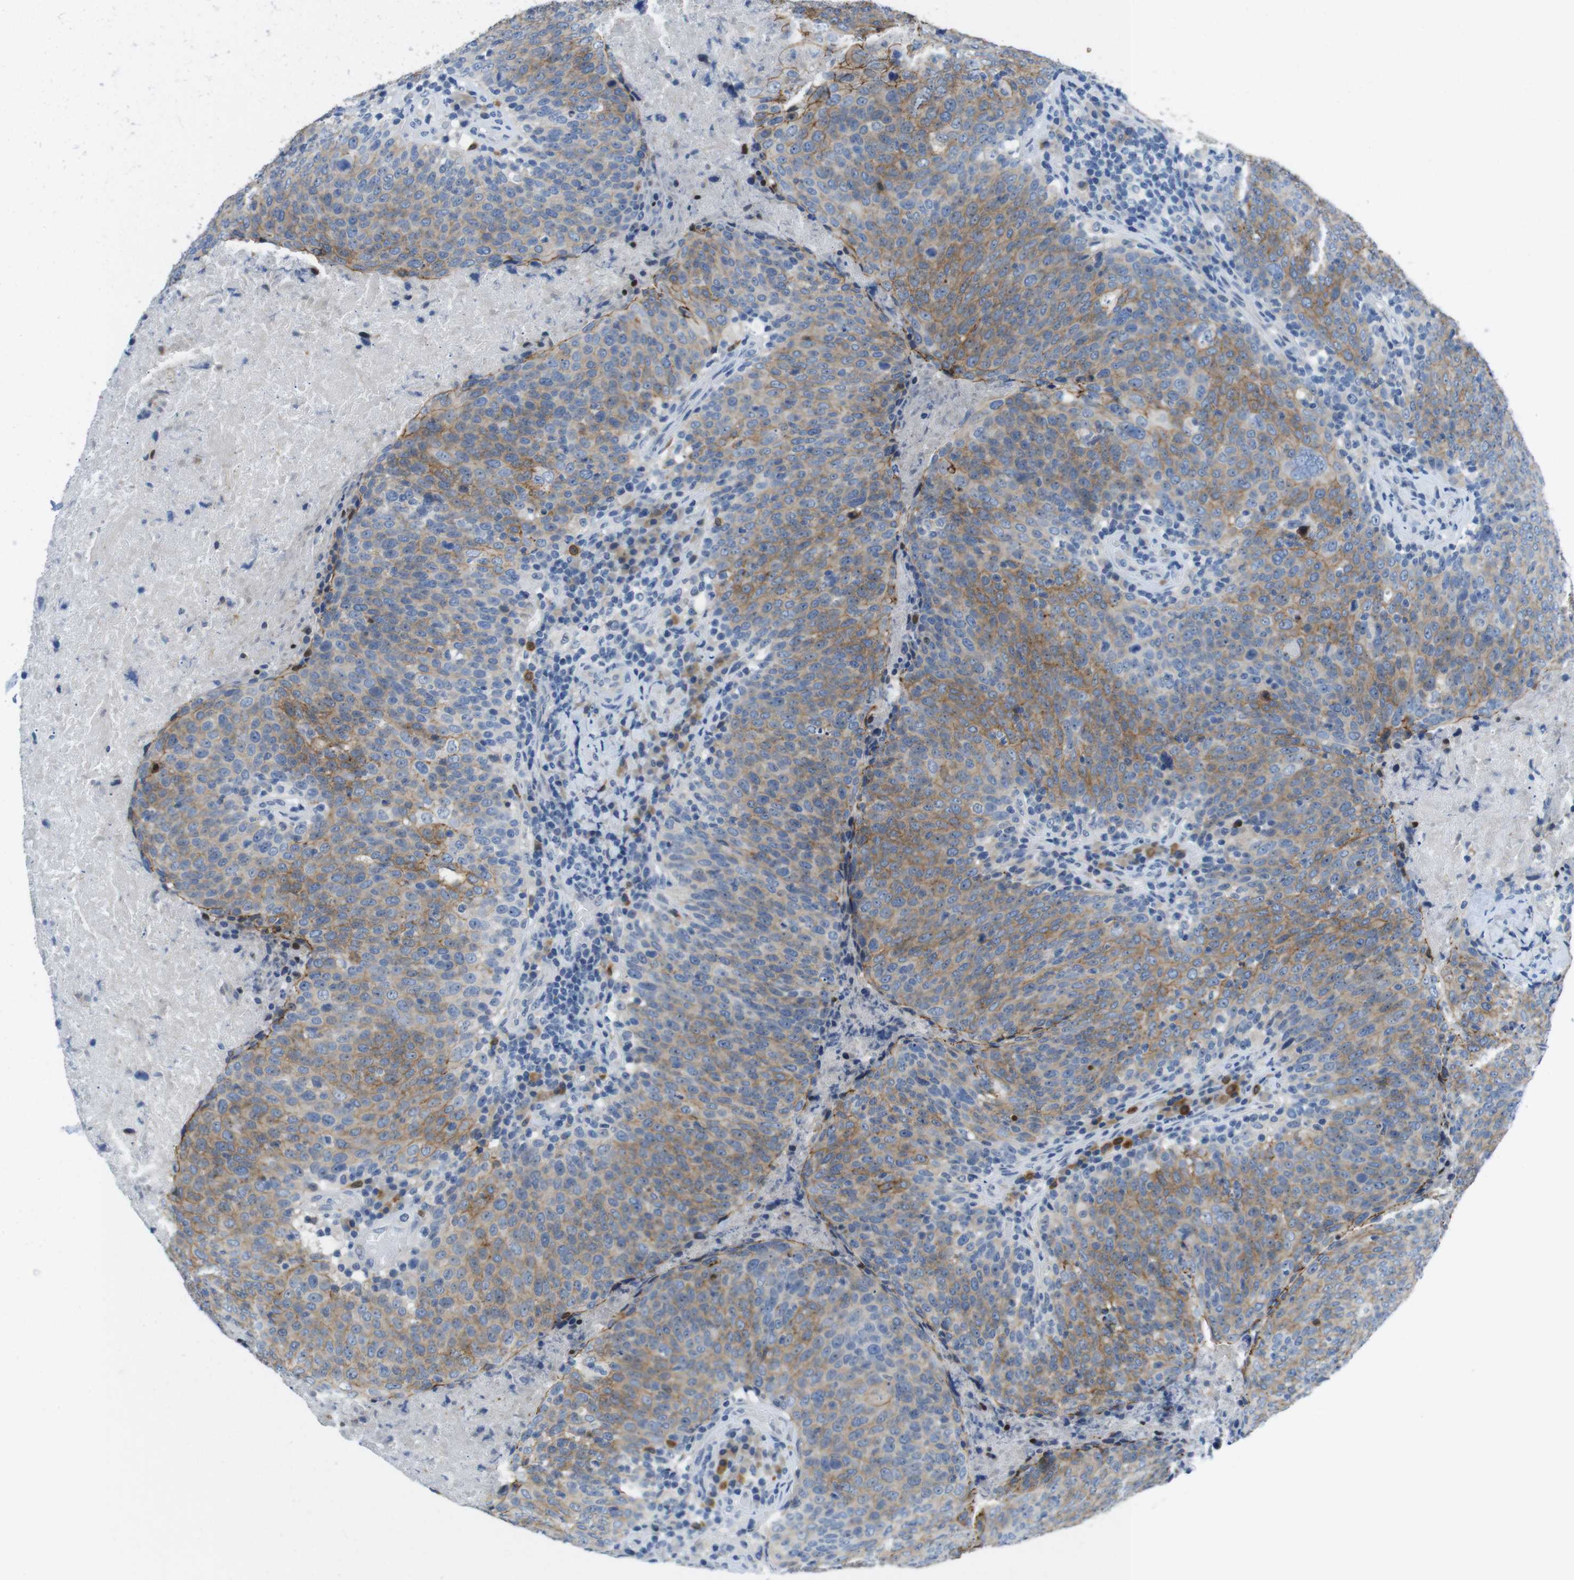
{"staining": {"intensity": "weak", "quantity": "25%-75%", "location": "cytoplasmic/membranous"}, "tissue": "head and neck cancer", "cell_type": "Tumor cells", "image_type": "cancer", "snomed": [{"axis": "morphology", "description": "Squamous cell carcinoma, NOS"}, {"axis": "morphology", "description": "Squamous cell carcinoma, metastatic, NOS"}, {"axis": "topography", "description": "Lymph node"}, {"axis": "topography", "description": "Head-Neck"}], "caption": "Tumor cells exhibit low levels of weak cytoplasmic/membranous staining in approximately 25%-75% of cells in head and neck metastatic squamous cell carcinoma.", "gene": "TJP3", "patient": {"sex": "male", "age": 62}}